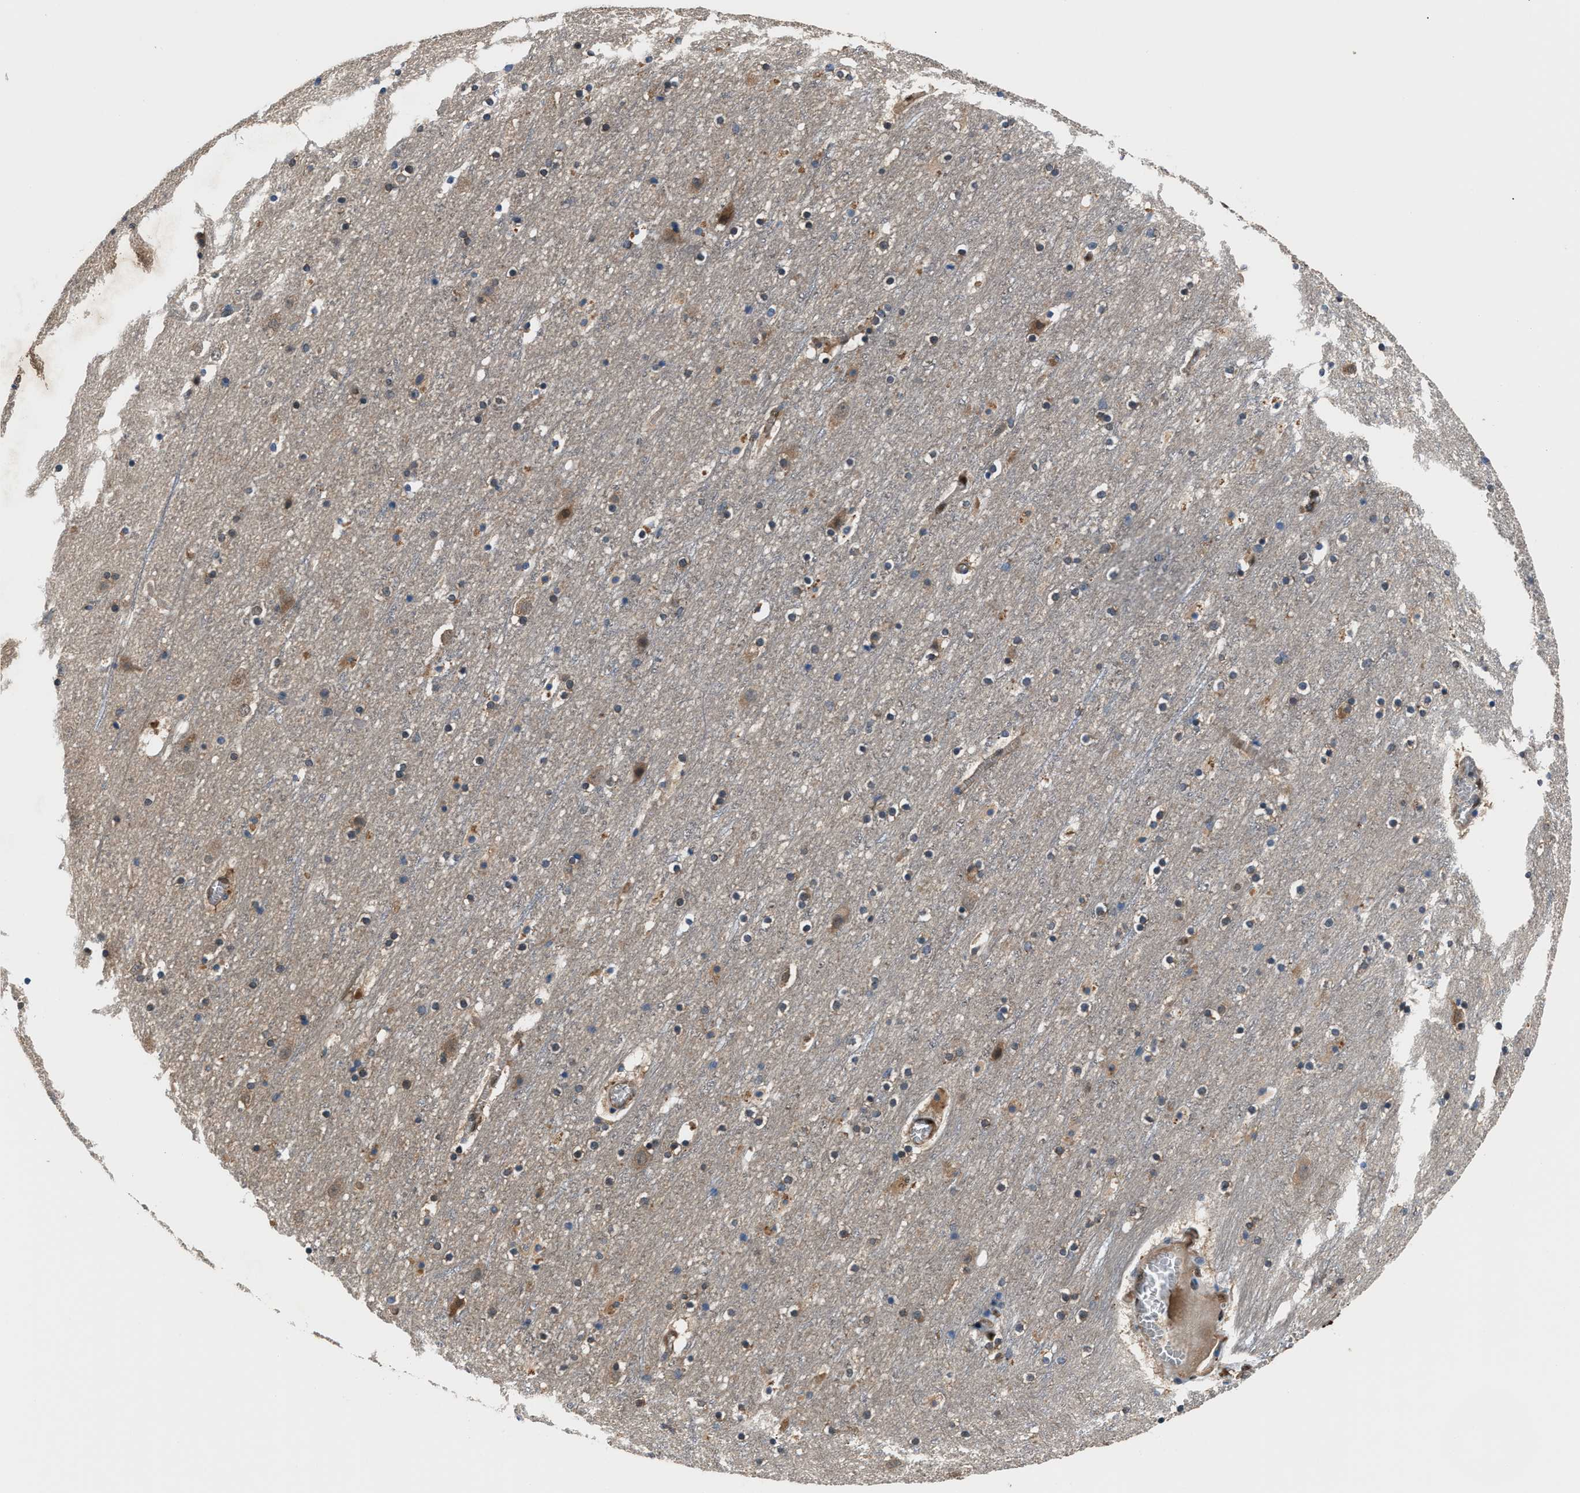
{"staining": {"intensity": "moderate", "quantity": ">75%", "location": "cytoplasmic/membranous"}, "tissue": "cerebral cortex", "cell_type": "Endothelial cells", "image_type": "normal", "snomed": [{"axis": "morphology", "description": "Normal tissue, NOS"}, {"axis": "topography", "description": "Cerebral cortex"}], "caption": "Immunohistochemistry (DAB) staining of unremarkable cerebral cortex reveals moderate cytoplasmic/membranous protein staining in about >75% of endothelial cells.", "gene": "PPA1", "patient": {"sex": "male", "age": 45}}